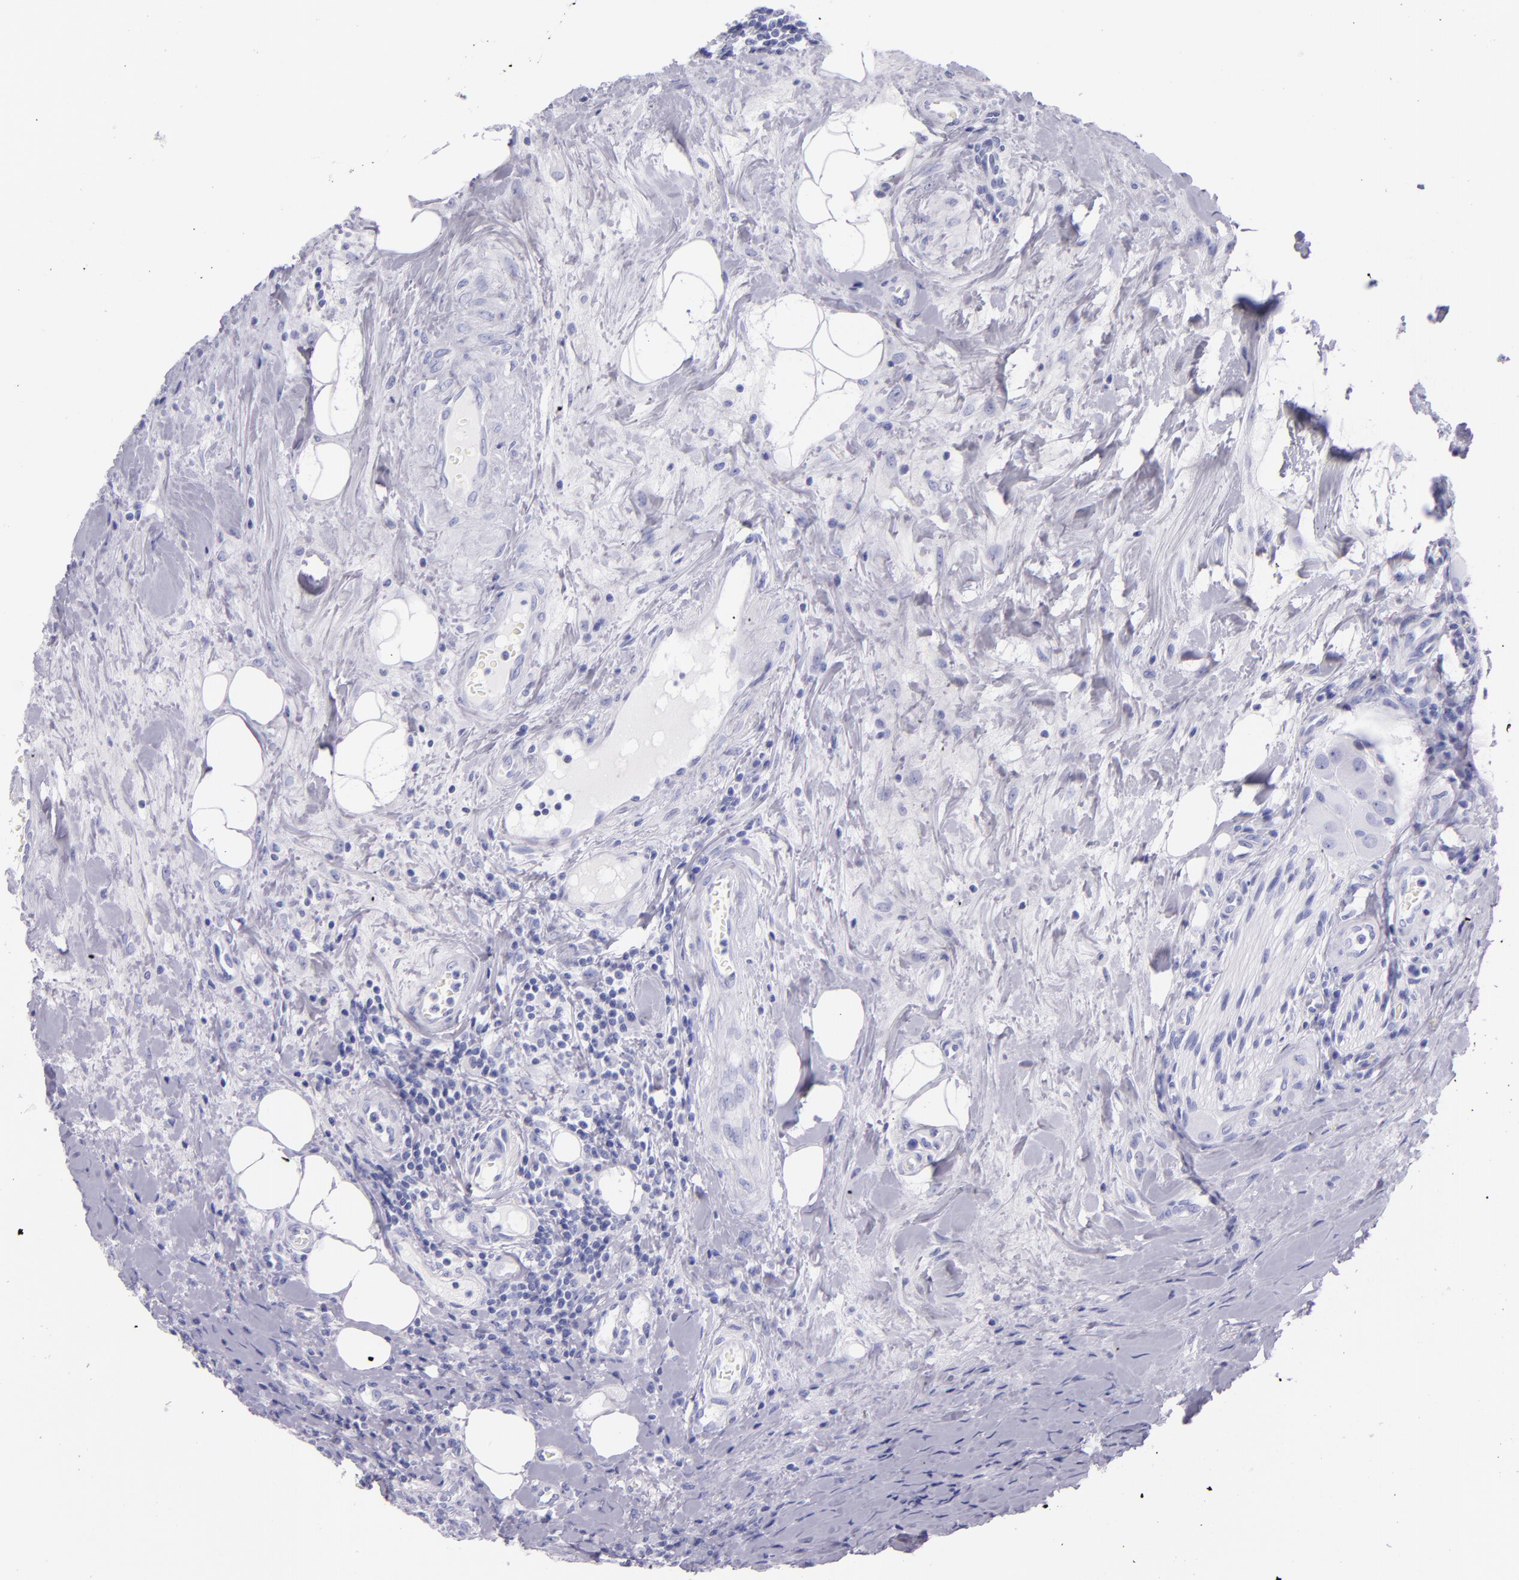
{"staining": {"intensity": "negative", "quantity": "none", "location": "none"}, "tissue": "colorectal cancer", "cell_type": "Tumor cells", "image_type": "cancer", "snomed": [{"axis": "morphology", "description": "Adenocarcinoma, NOS"}, {"axis": "topography", "description": "Colon"}], "caption": "An image of human adenocarcinoma (colorectal) is negative for staining in tumor cells. (Stains: DAB immunohistochemistry (IHC) with hematoxylin counter stain, Microscopy: brightfield microscopy at high magnification).", "gene": "SFTPB", "patient": {"sex": "male", "age": 54}}